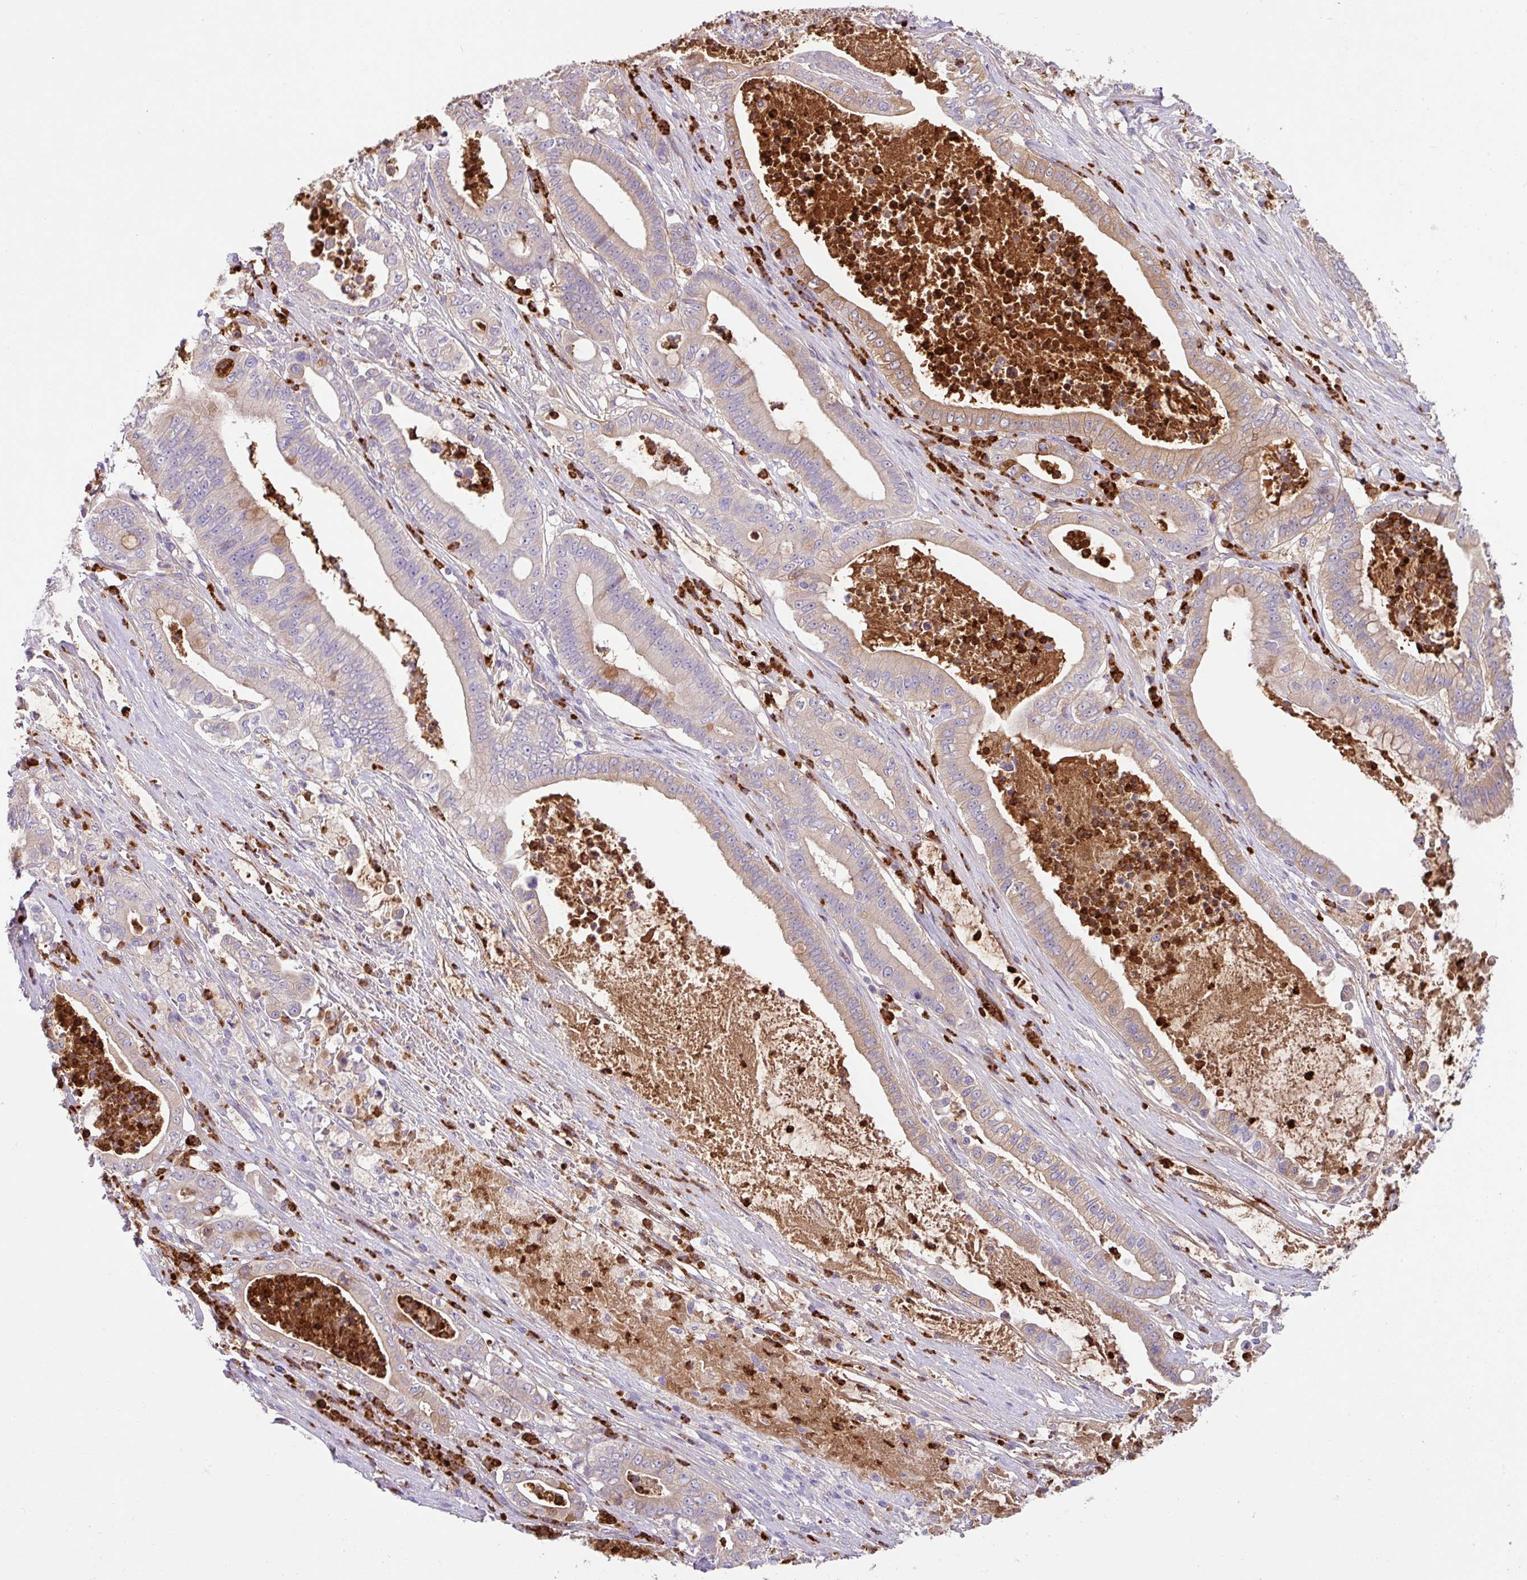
{"staining": {"intensity": "moderate", "quantity": ">75%", "location": "cytoplasmic/membranous"}, "tissue": "pancreatic cancer", "cell_type": "Tumor cells", "image_type": "cancer", "snomed": [{"axis": "morphology", "description": "Adenocarcinoma, NOS"}, {"axis": "topography", "description": "Pancreas"}], "caption": "Human adenocarcinoma (pancreatic) stained with a protein marker shows moderate staining in tumor cells.", "gene": "CRISP3", "patient": {"sex": "male", "age": 71}}